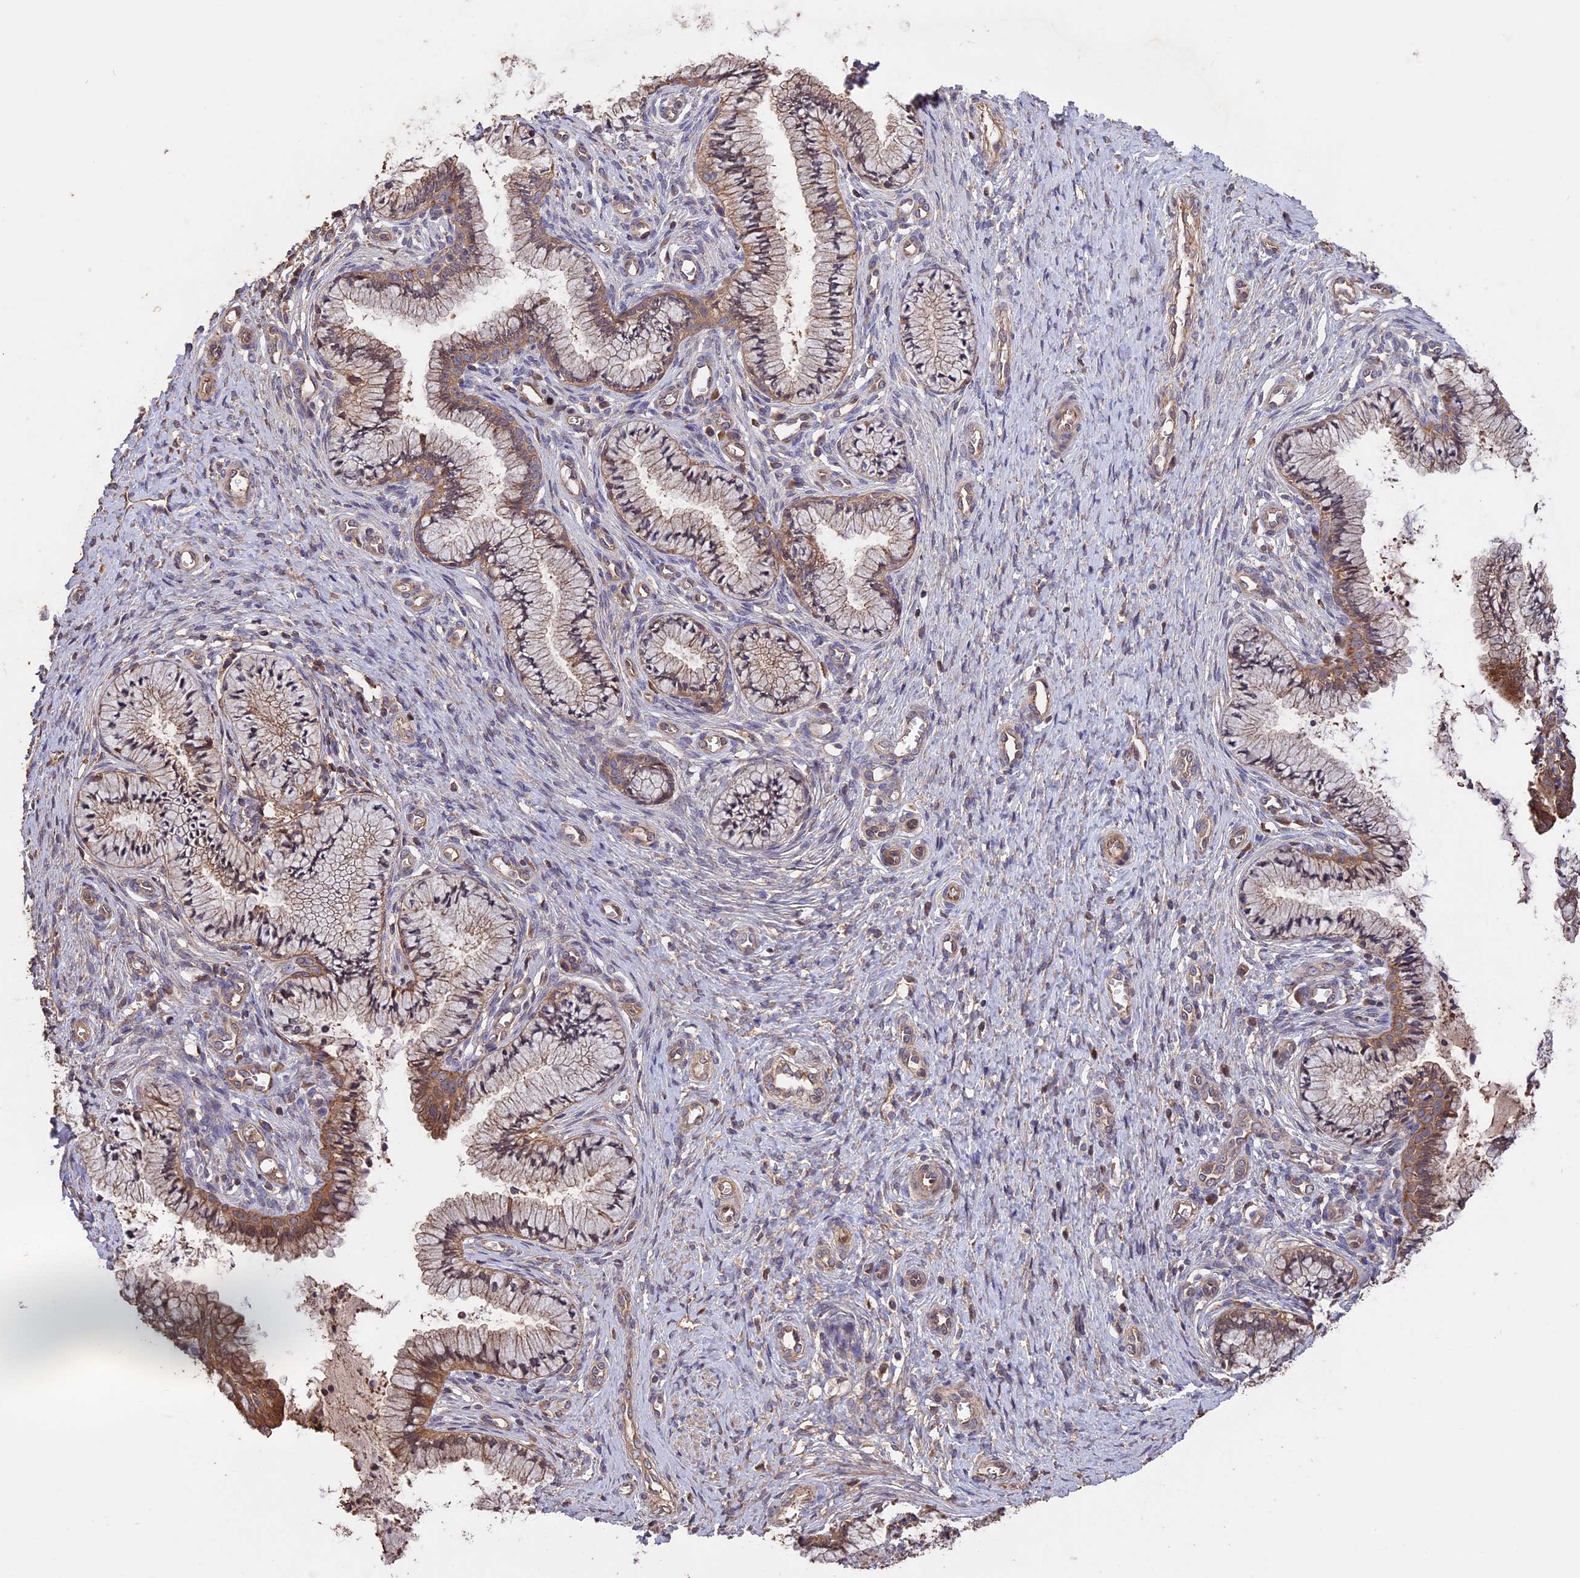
{"staining": {"intensity": "moderate", "quantity": ">75%", "location": "cytoplasmic/membranous"}, "tissue": "cervix", "cell_type": "Glandular cells", "image_type": "normal", "snomed": [{"axis": "morphology", "description": "Normal tissue, NOS"}, {"axis": "topography", "description": "Cervix"}], "caption": "IHC (DAB) staining of benign human cervix displays moderate cytoplasmic/membranous protein expression in approximately >75% of glandular cells. (DAB (3,3'-diaminobenzidine) IHC, brown staining for protein, blue staining for nuclei).", "gene": "RASAL1", "patient": {"sex": "female", "age": 36}}